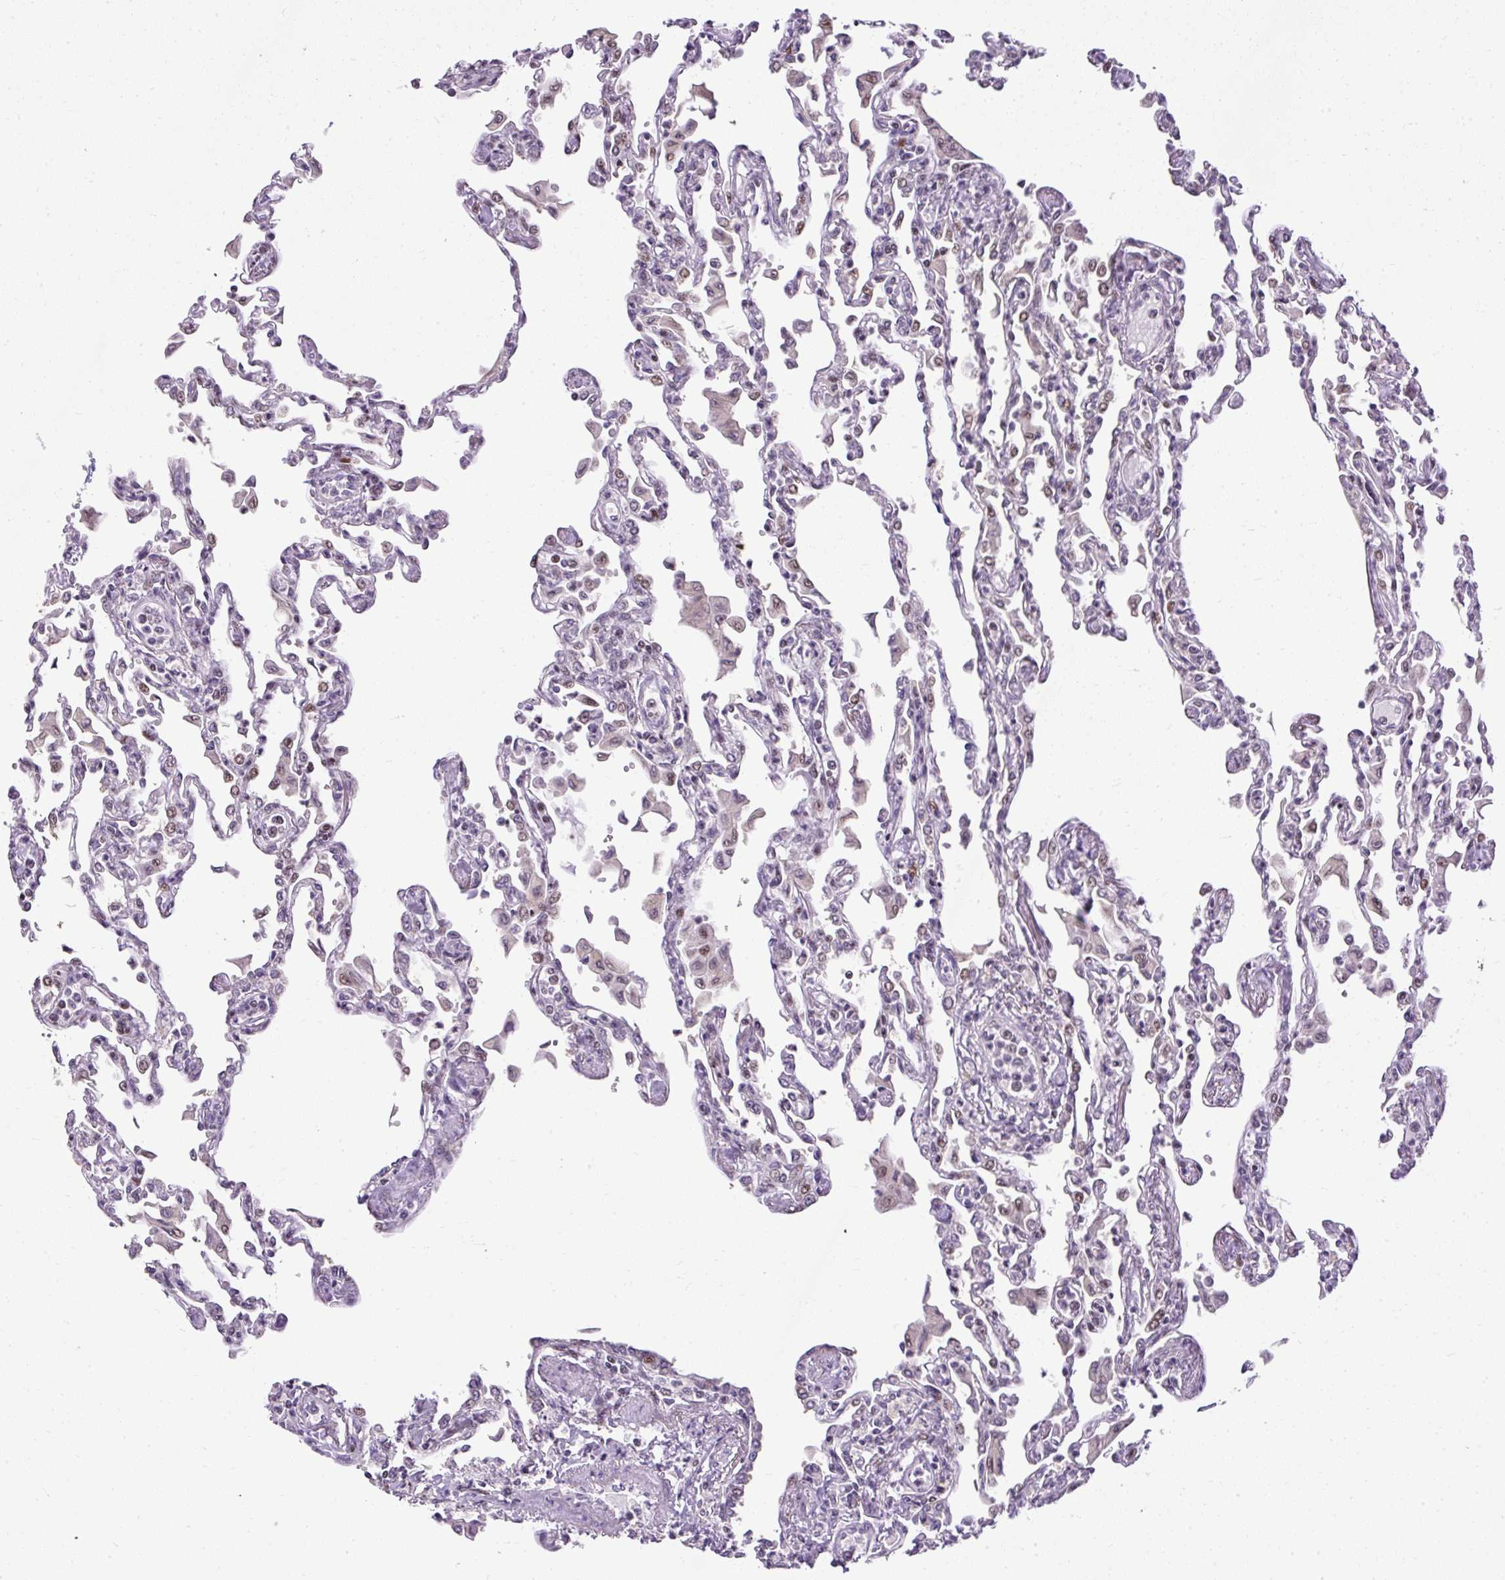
{"staining": {"intensity": "moderate", "quantity": "25%-75%", "location": "nuclear"}, "tissue": "lung", "cell_type": "Alveolar cells", "image_type": "normal", "snomed": [{"axis": "morphology", "description": "Normal tissue, NOS"}, {"axis": "topography", "description": "Bronchus"}, {"axis": "topography", "description": "Lung"}], "caption": "This histopathology image reveals unremarkable lung stained with immunohistochemistry to label a protein in brown. The nuclear of alveolar cells show moderate positivity for the protein. Nuclei are counter-stained blue.", "gene": "ARHGEF18", "patient": {"sex": "female", "age": 49}}